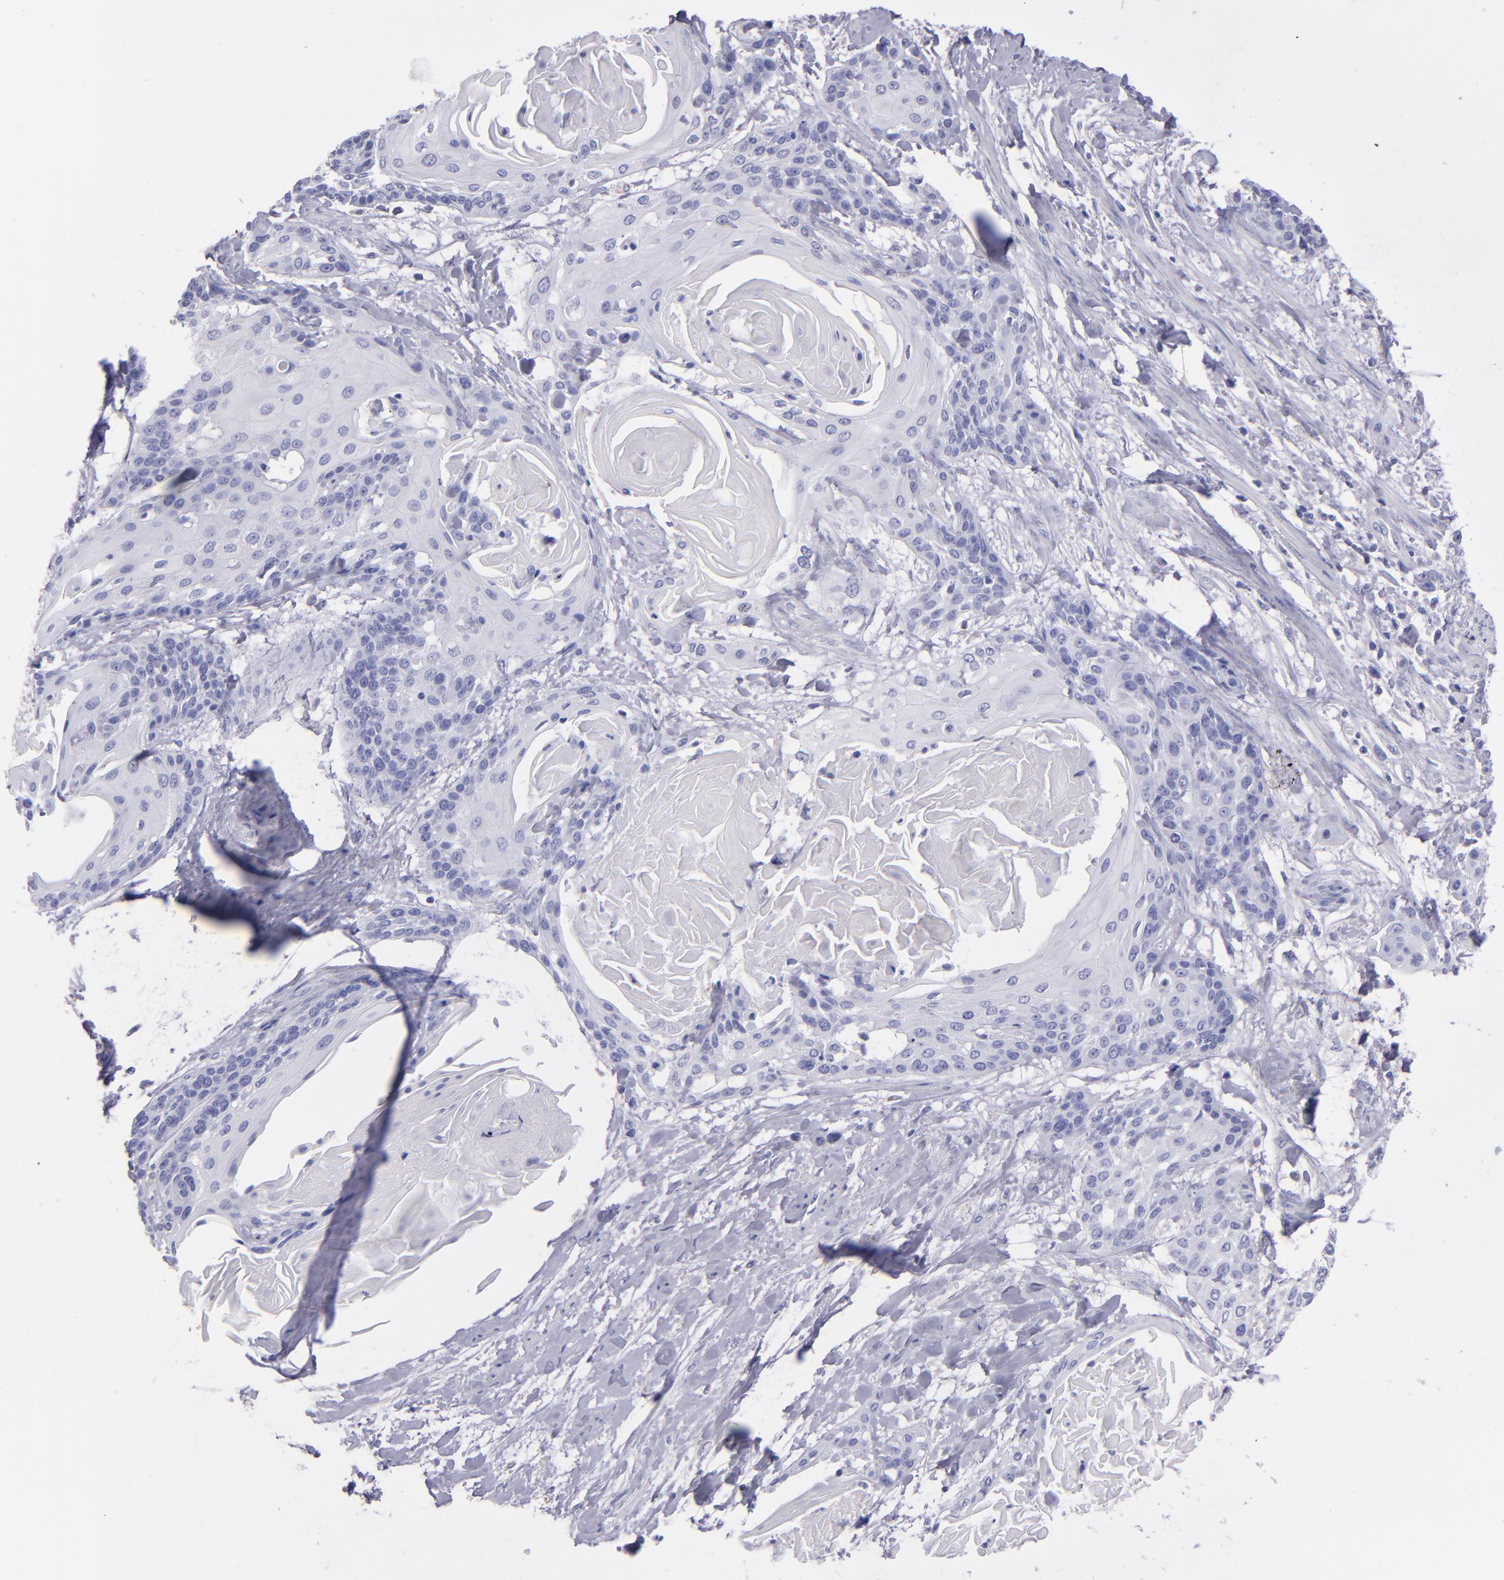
{"staining": {"intensity": "negative", "quantity": "none", "location": "none"}, "tissue": "cervical cancer", "cell_type": "Tumor cells", "image_type": "cancer", "snomed": [{"axis": "morphology", "description": "Squamous cell carcinoma, NOS"}, {"axis": "topography", "description": "Cervix"}], "caption": "This photomicrograph is of cervical cancer stained with immunohistochemistry (IHC) to label a protein in brown with the nuclei are counter-stained blue. There is no expression in tumor cells.", "gene": "TG", "patient": {"sex": "female", "age": 57}}